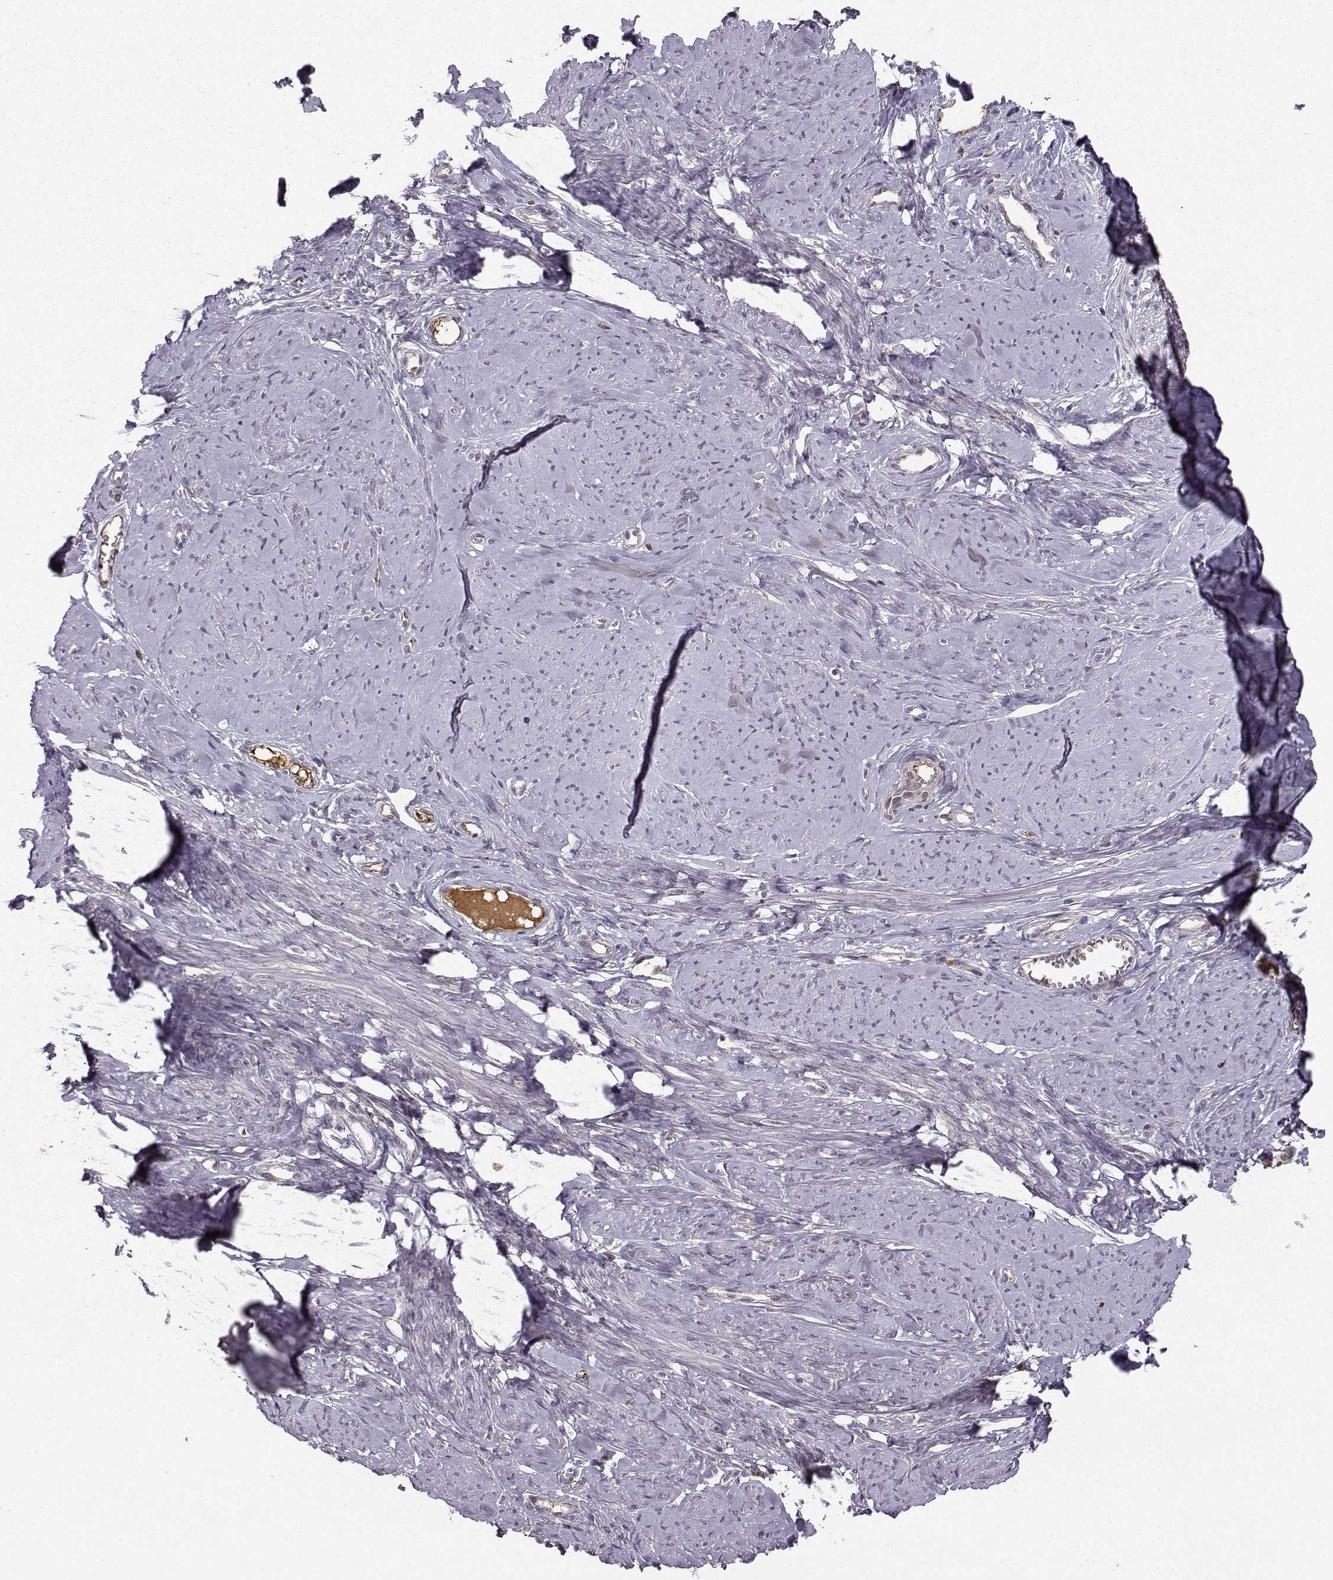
{"staining": {"intensity": "weak", "quantity": "<25%", "location": "cytoplasmic/membranous"}, "tissue": "smooth muscle", "cell_type": "Smooth muscle cells", "image_type": "normal", "snomed": [{"axis": "morphology", "description": "Normal tissue, NOS"}, {"axis": "topography", "description": "Smooth muscle"}], "caption": "This is an IHC photomicrograph of benign smooth muscle. There is no positivity in smooth muscle cells.", "gene": "WNT6", "patient": {"sex": "female", "age": 48}}